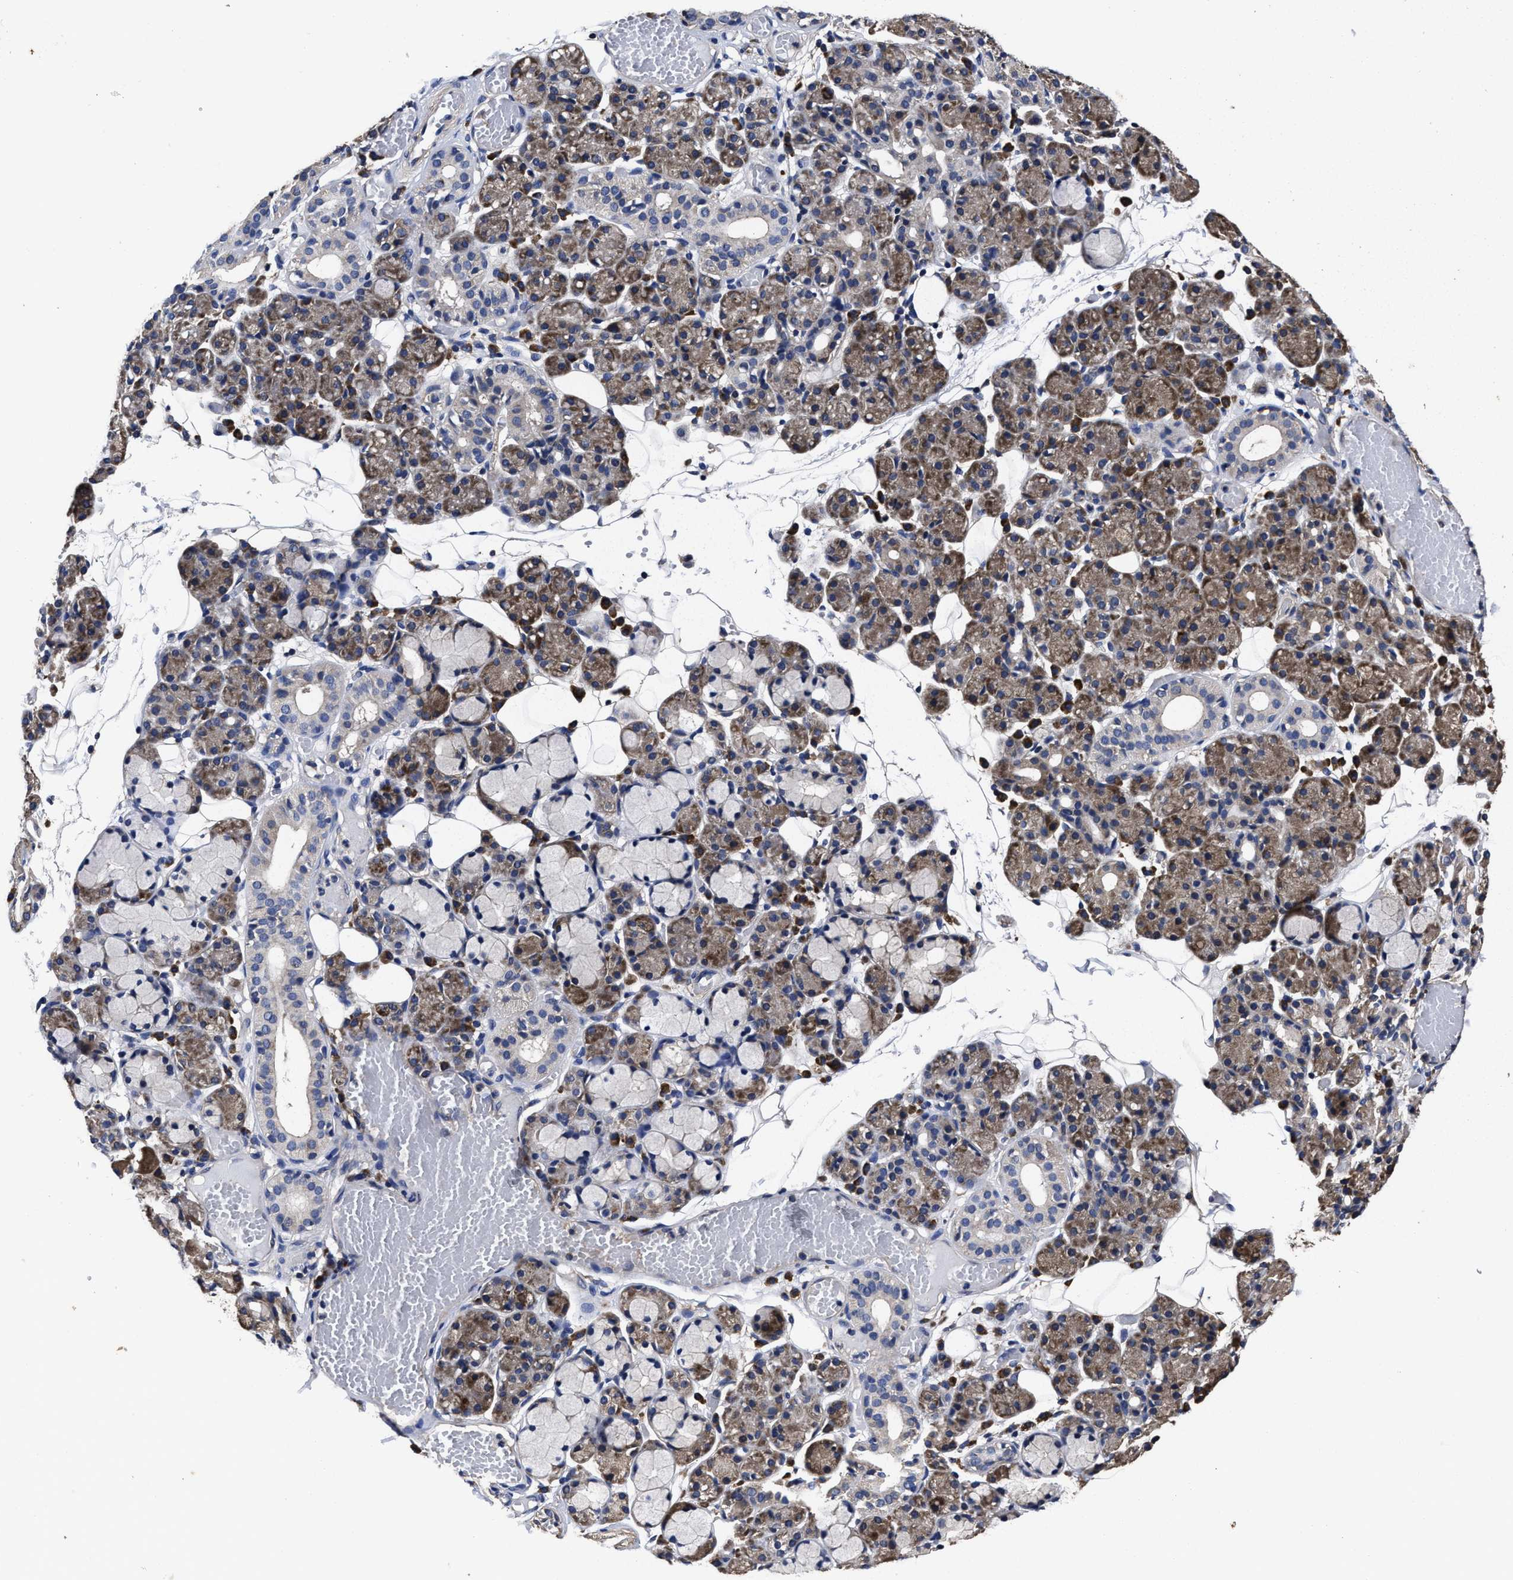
{"staining": {"intensity": "moderate", "quantity": "25%-75%", "location": "cytoplasmic/membranous"}, "tissue": "salivary gland", "cell_type": "Glandular cells", "image_type": "normal", "snomed": [{"axis": "morphology", "description": "Normal tissue, NOS"}, {"axis": "topography", "description": "Salivary gland"}], "caption": "Protein staining of benign salivary gland shows moderate cytoplasmic/membranous expression in approximately 25%-75% of glandular cells. Ihc stains the protein in brown and the nuclei are stained blue.", "gene": "AVEN", "patient": {"sex": "male", "age": 63}}